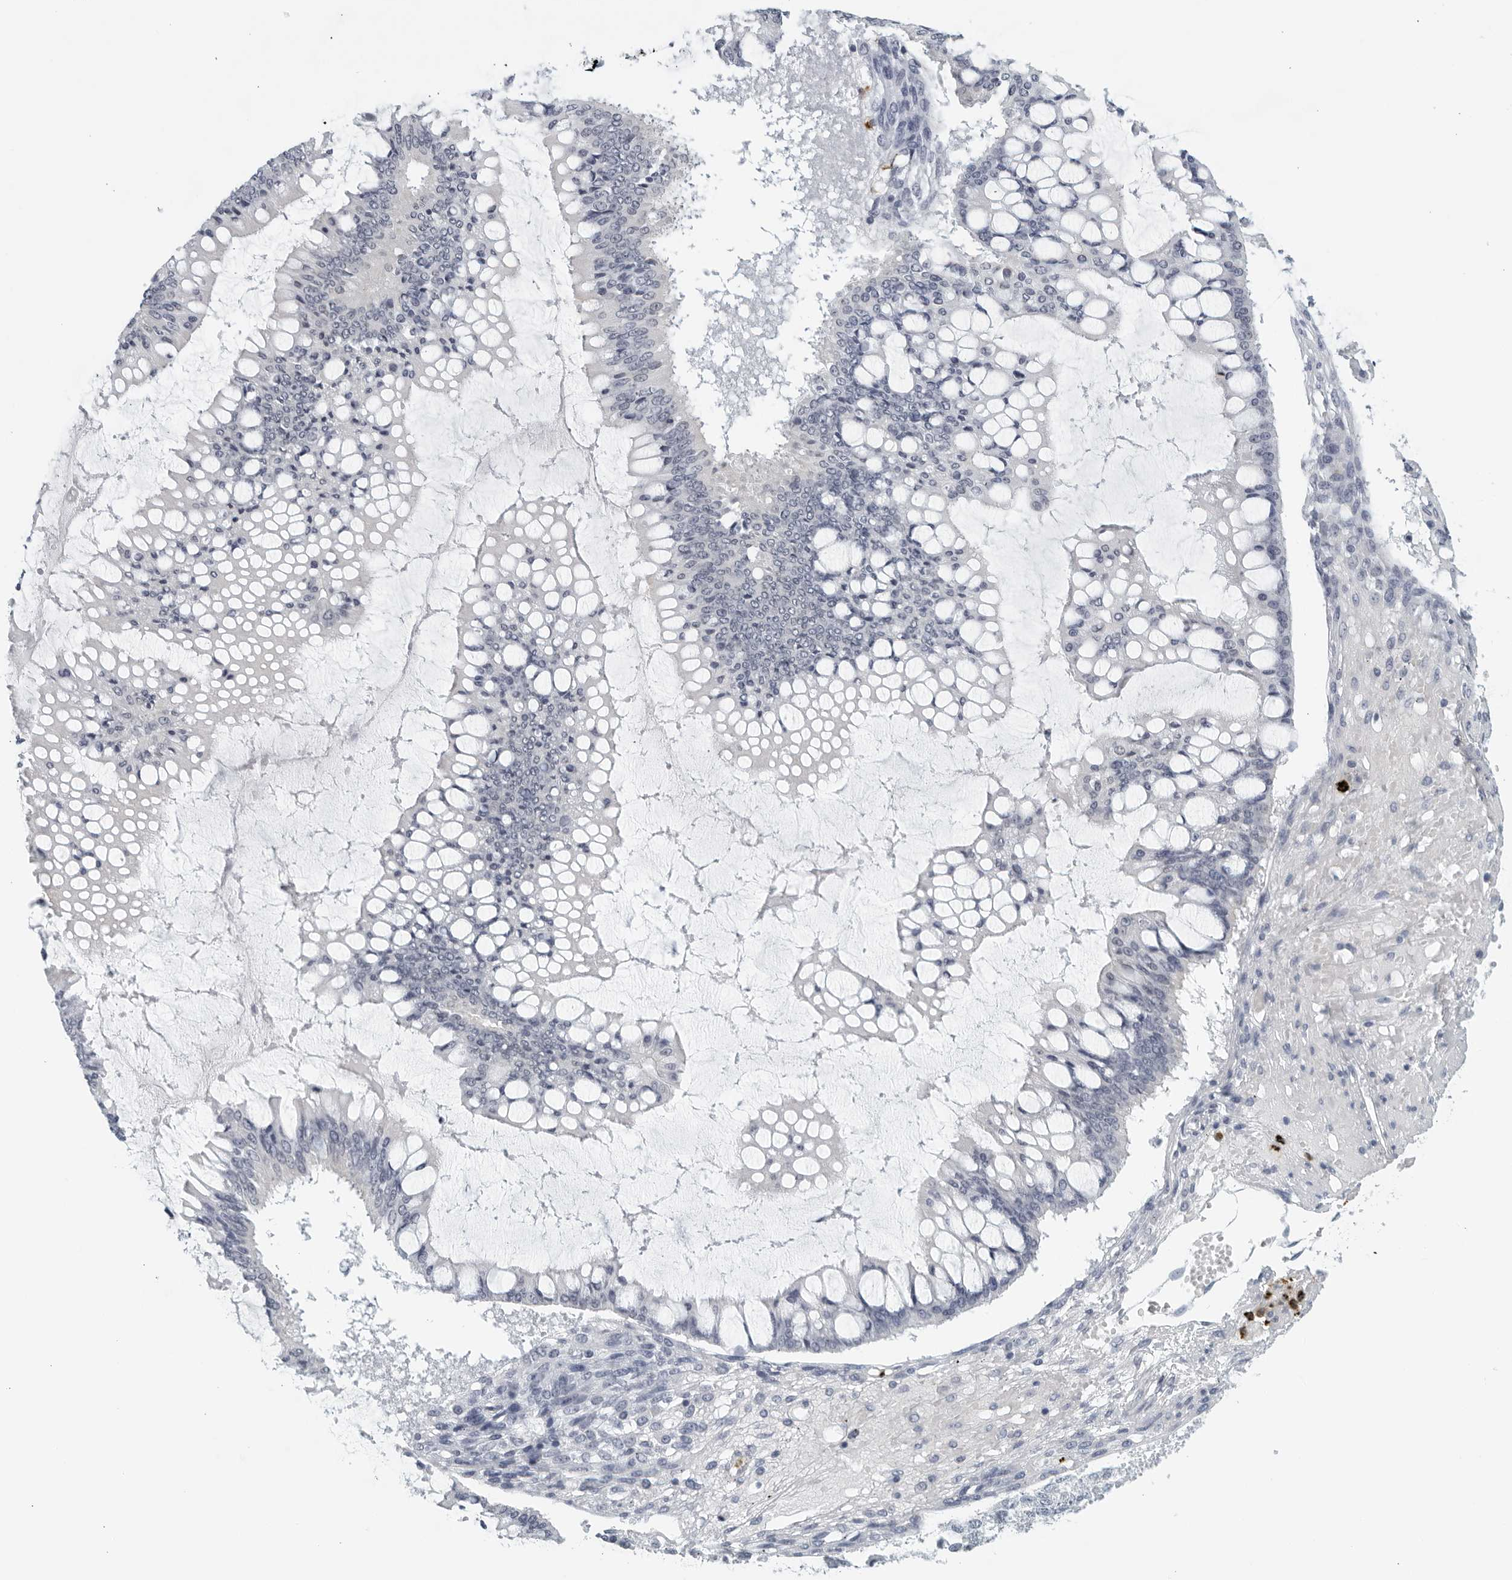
{"staining": {"intensity": "negative", "quantity": "none", "location": "none"}, "tissue": "ovarian cancer", "cell_type": "Tumor cells", "image_type": "cancer", "snomed": [{"axis": "morphology", "description": "Cystadenocarcinoma, mucinous, NOS"}, {"axis": "topography", "description": "Ovary"}], "caption": "DAB immunohistochemical staining of ovarian cancer (mucinous cystadenocarcinoma) shows no significant staining in tumor cells. Brightfield microscopy of immunohistochemistry stained with DAB (3,3'-diaminobenzidine) (brown) and hematoxylin (blue), captured at high magnification.", "gene": "KLK7", "patient": {"sex": "female", "age": 73}}